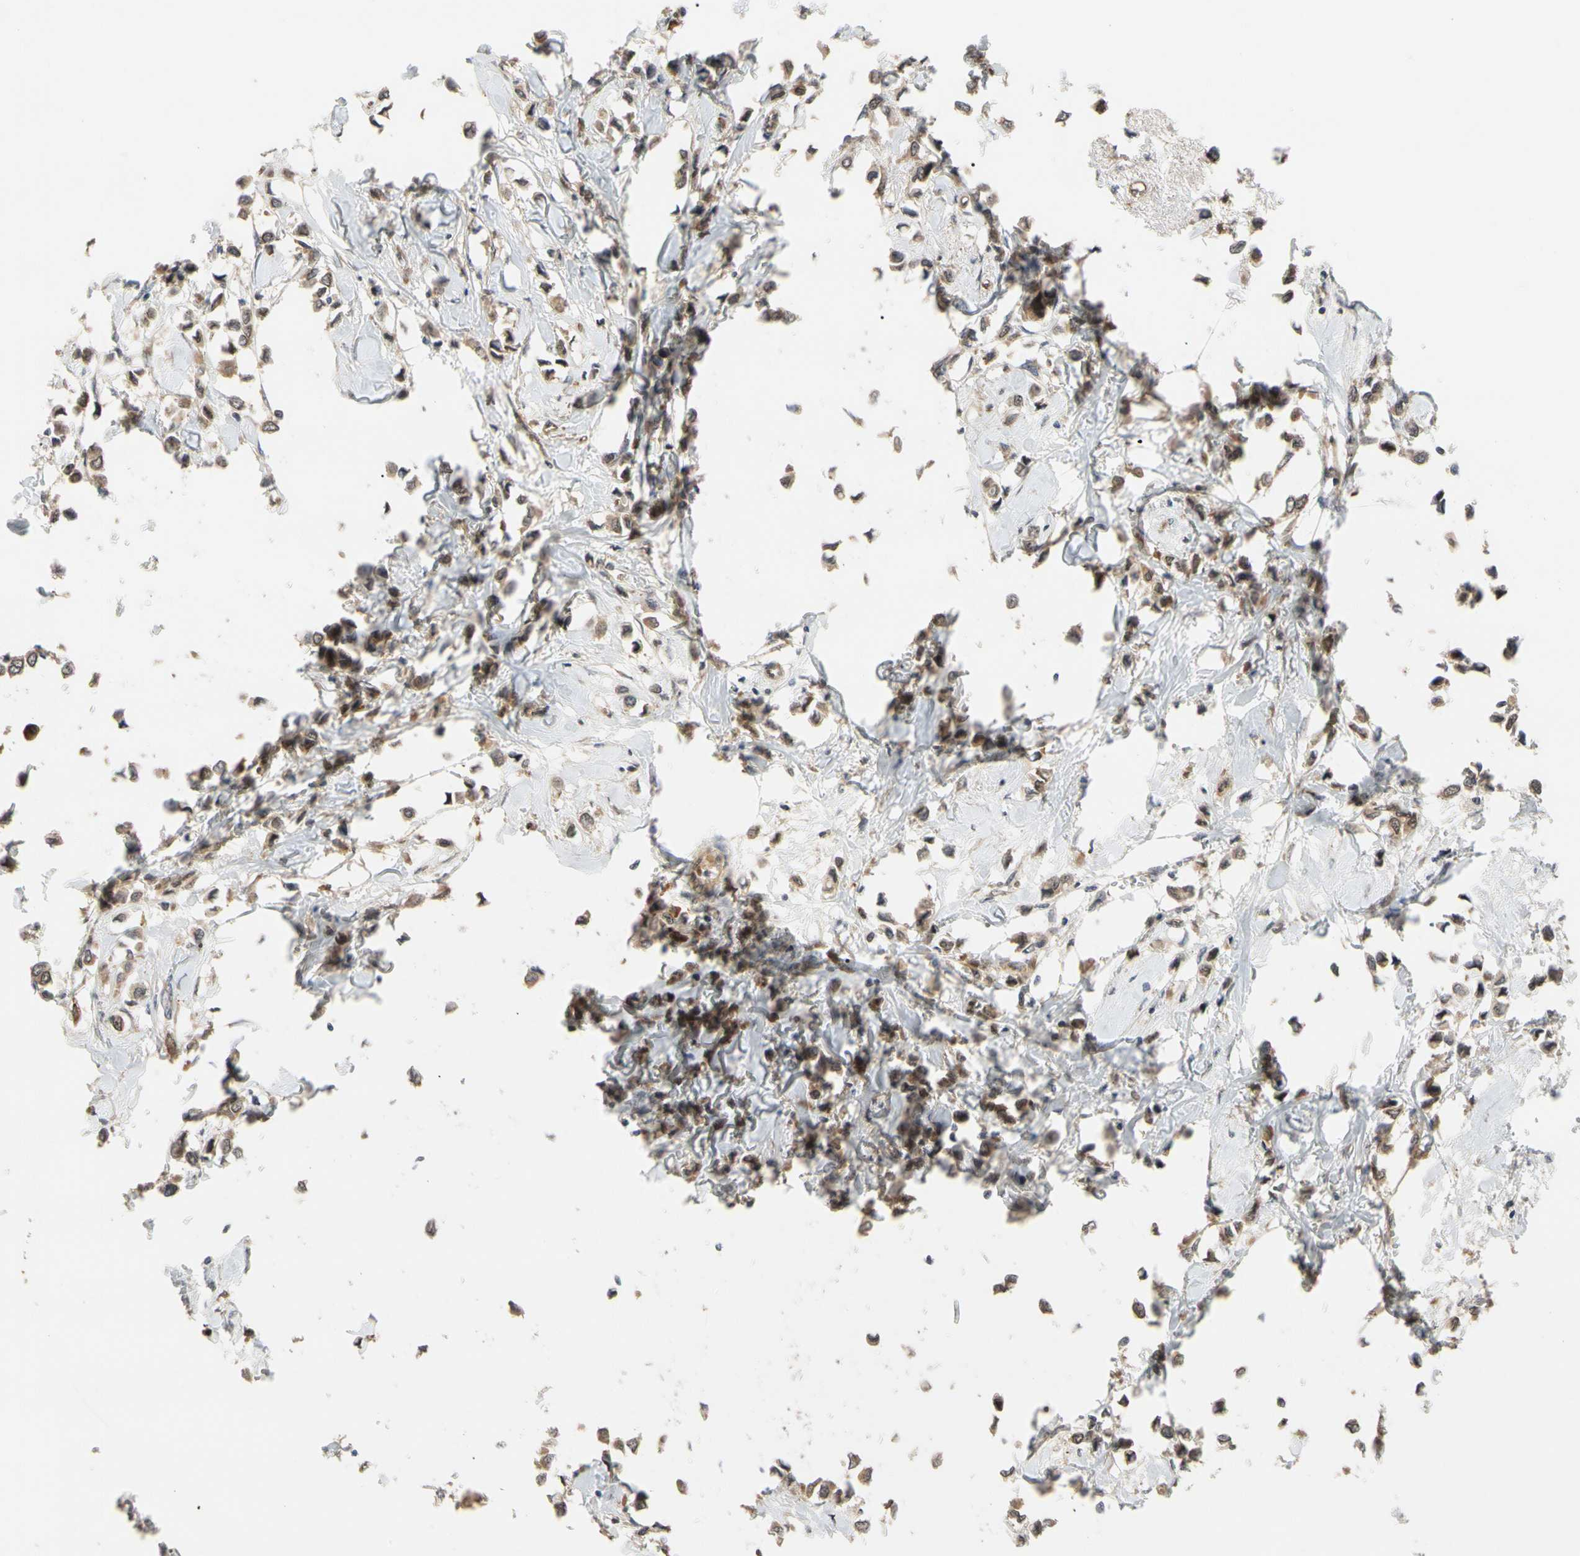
{"staining": {"intensity": "moderate", "quantity": ">75%", "location": "cytoplasmic/membranous"}, "tissue": "breast cancer", "cell_type": "Tumor cells", "image_type": "cancer", "snomed": [{"axis": "morphology", "description": "Lobular carcinoma"}, {"axis": "topography", "description": "Breast"}], "caption": "Breast cancer (lobular carcinoma) was stained to show a protein in brown. There is medium levels of moderate cytoplasmic/membranous staining in about >75% of tumor cells.", "gene": "CYTIP", "patient": {"sex": "female", "age": 51}}